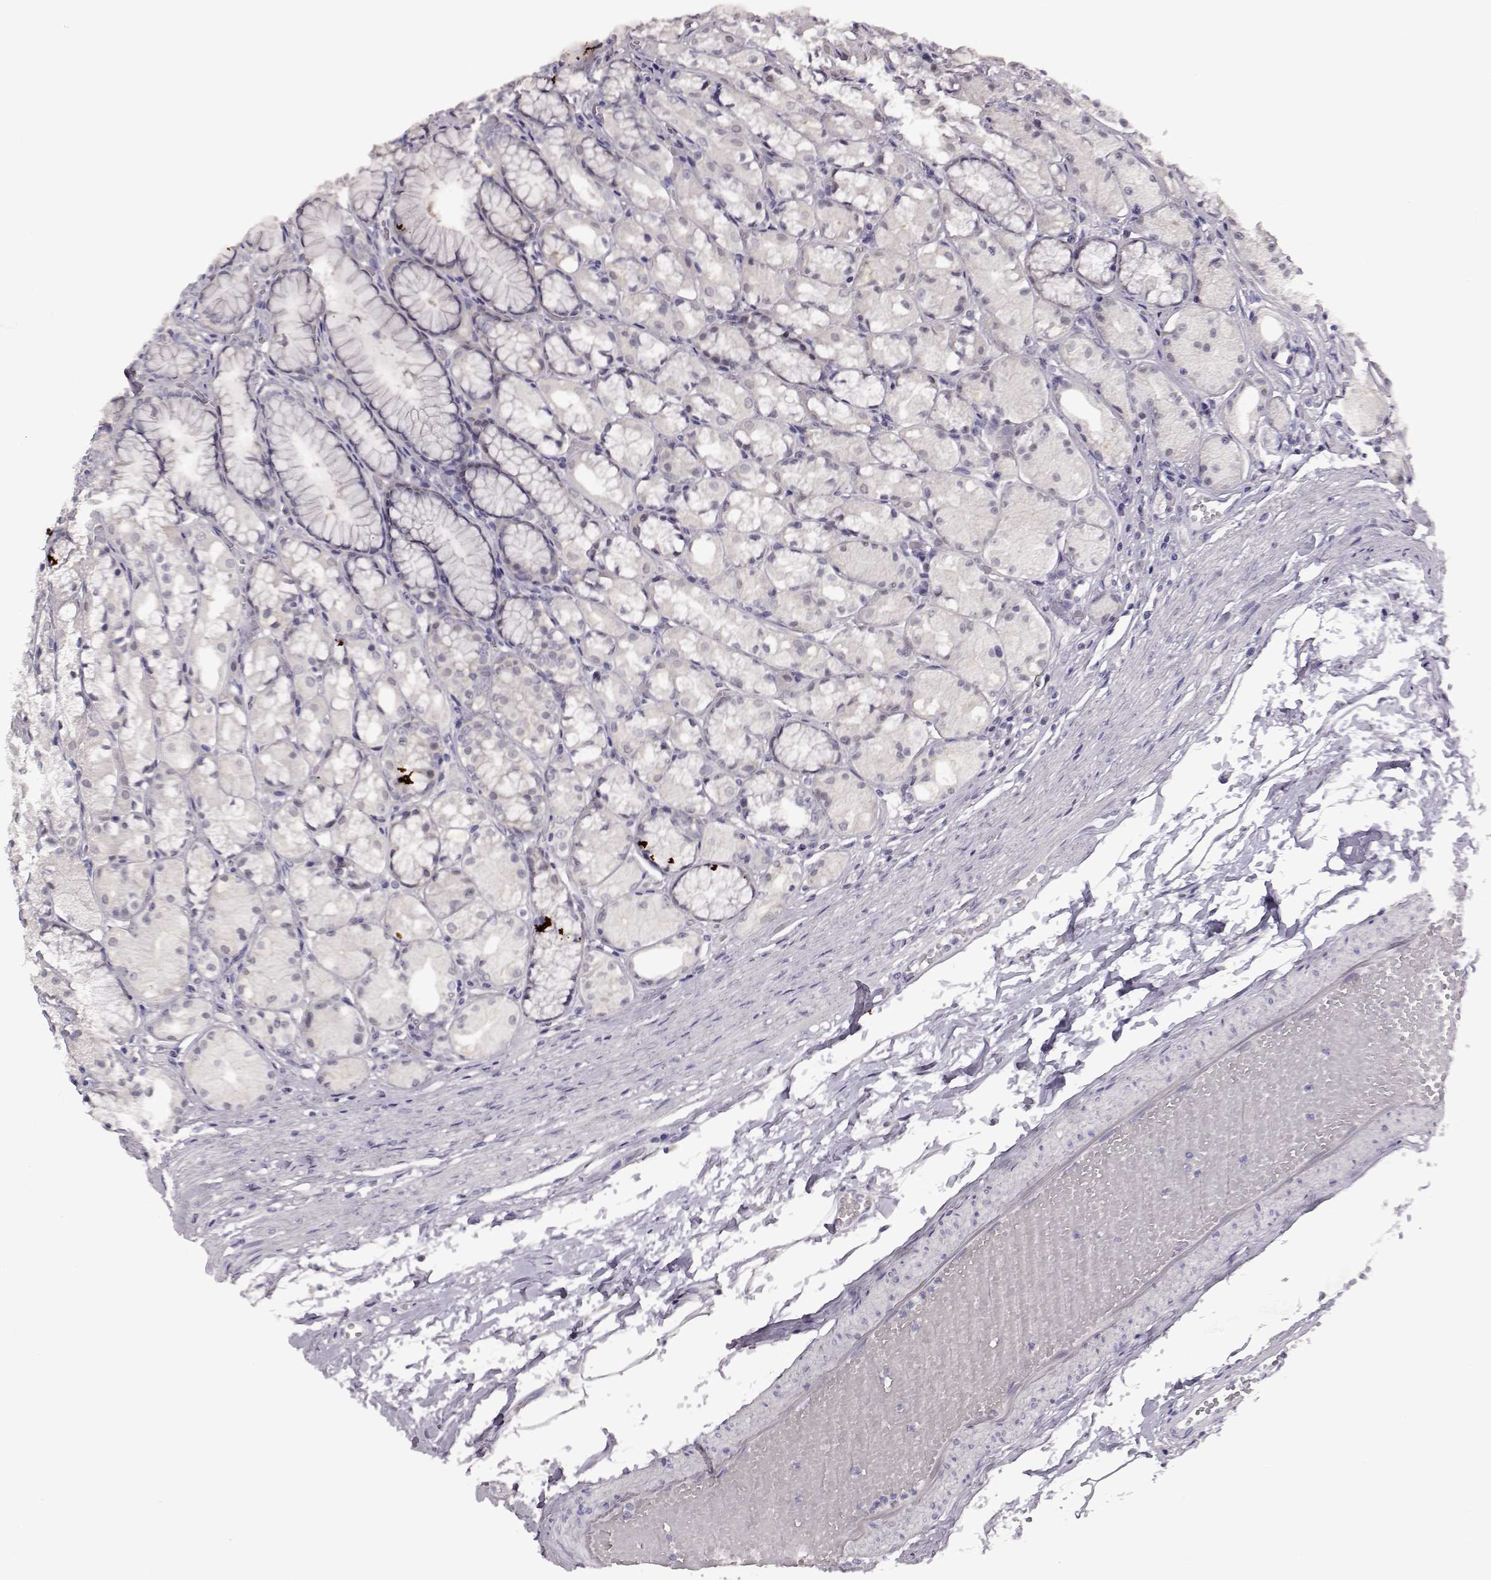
{"staining": {"intensity": "weak", "quantity": "<25%", "location": "cytoplasmic/membranous"}, "tissue": "stomach", "cell_type": "Glandular cells", "image_type": "normal", "snomed": [{"axis": "morphology", "description": "Normal tissue, NOS"}, {"axis": "topography", "description": "Stomach"}], "caption": "An image of stomach stained for a protein displays no brown staining in glandular cells.", "gene": "C10orf62", "patient": {"sex": "male", "age": 70}}